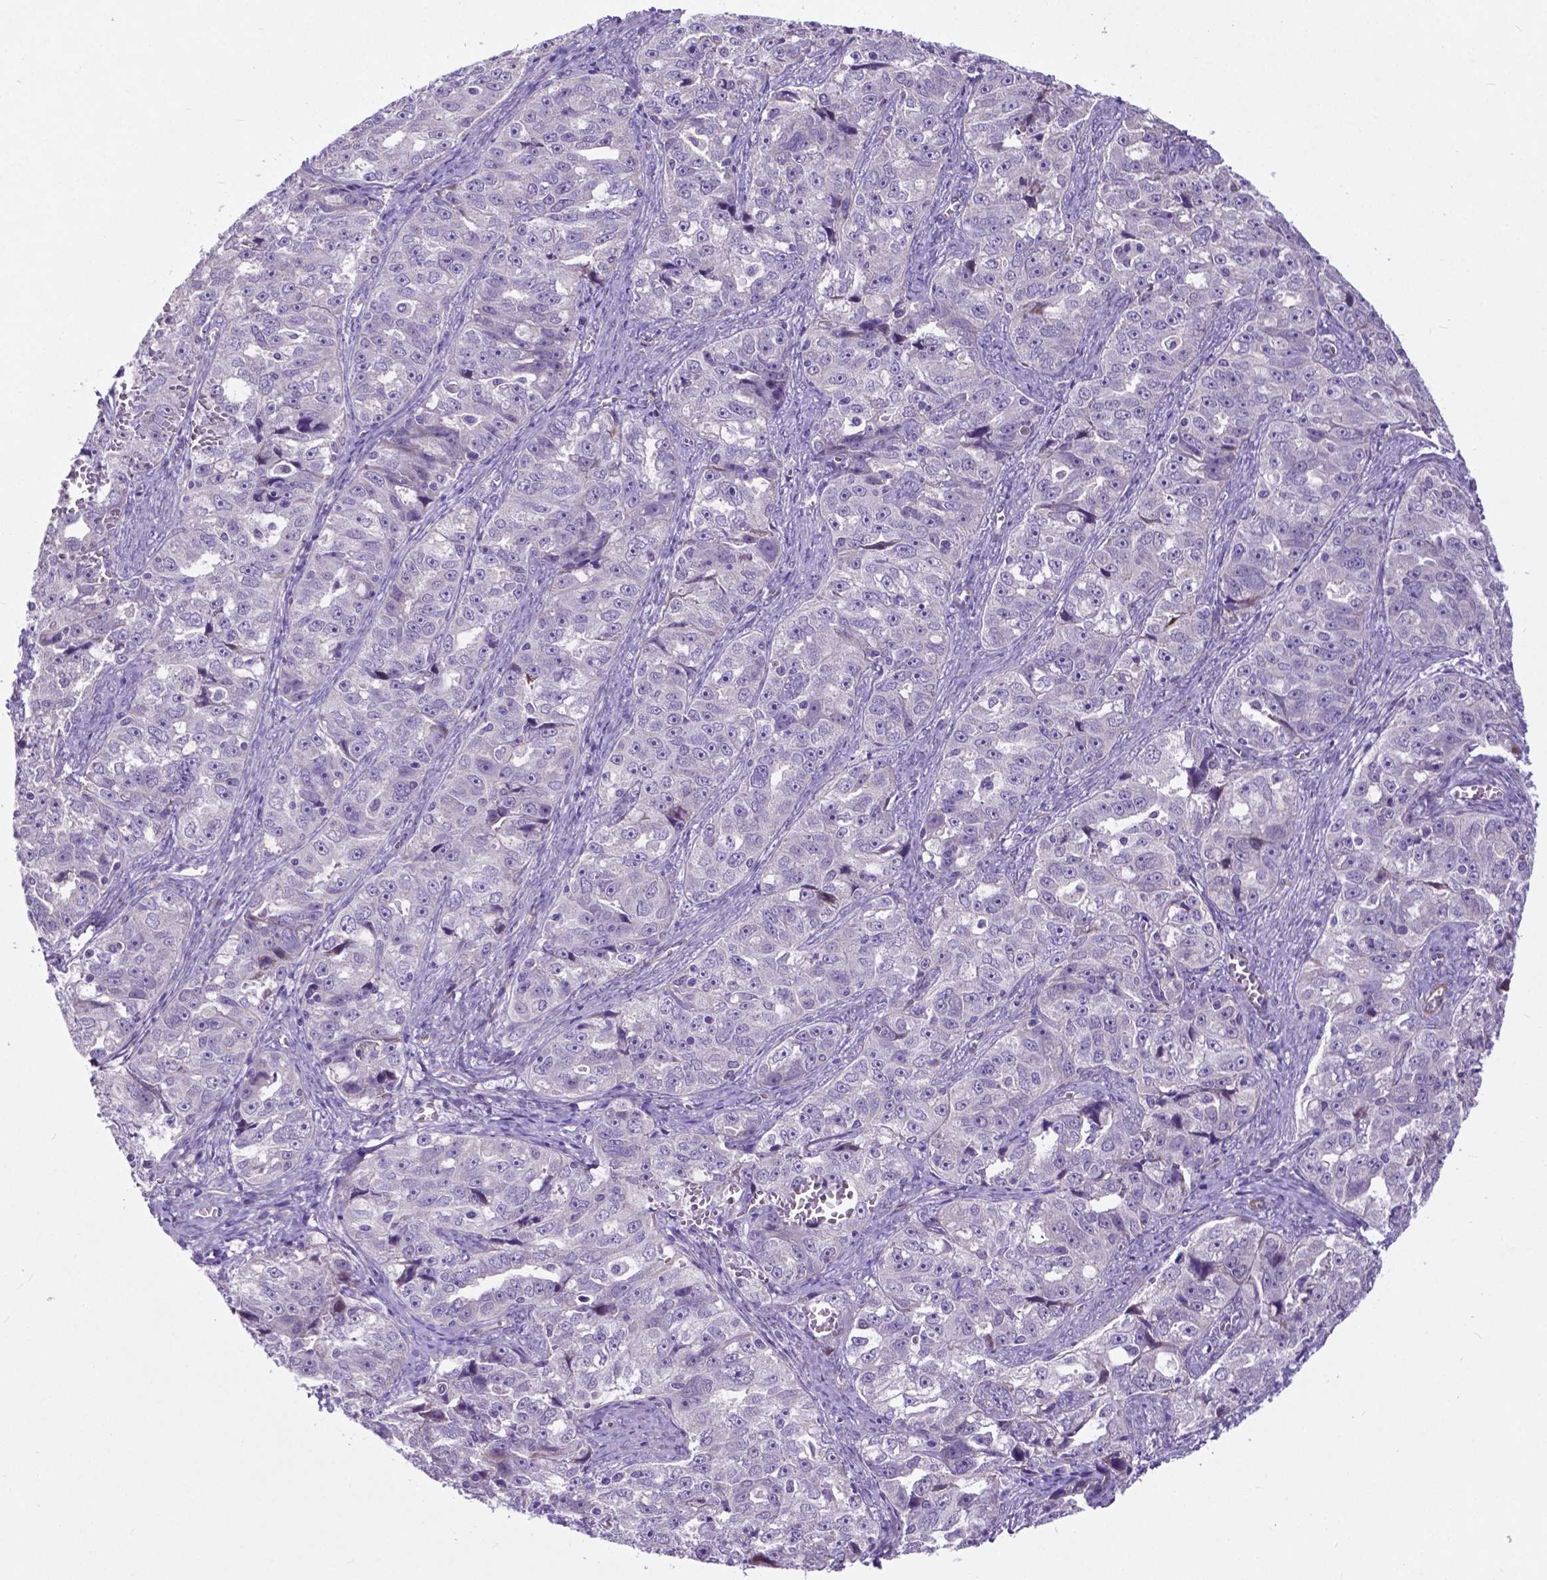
{"staining": {"intensity": "negative", "quantity": "none", "location": "none"}, "tissue": "ovarian cancer", "cell_type": "Tumor cells", "image_type": "cancer", "snomed": [{"axis": "morphology", "description": "Cystadenocarcinoma, serous, NOS"}, {"axis": "topography", "description": "Ovary"}], "caption": "Immunohistochemical staining of ovarian cancer displays no significant positivity in tumor cells. (Stains: DAB (3,3'-diaminobenzidine) IHC with hematoxylin counter stain, Microscopy: brightfield microscopy at high magnification).", "gene": "PFKFB4", "patient": {"sex": "female", "age": 51}}